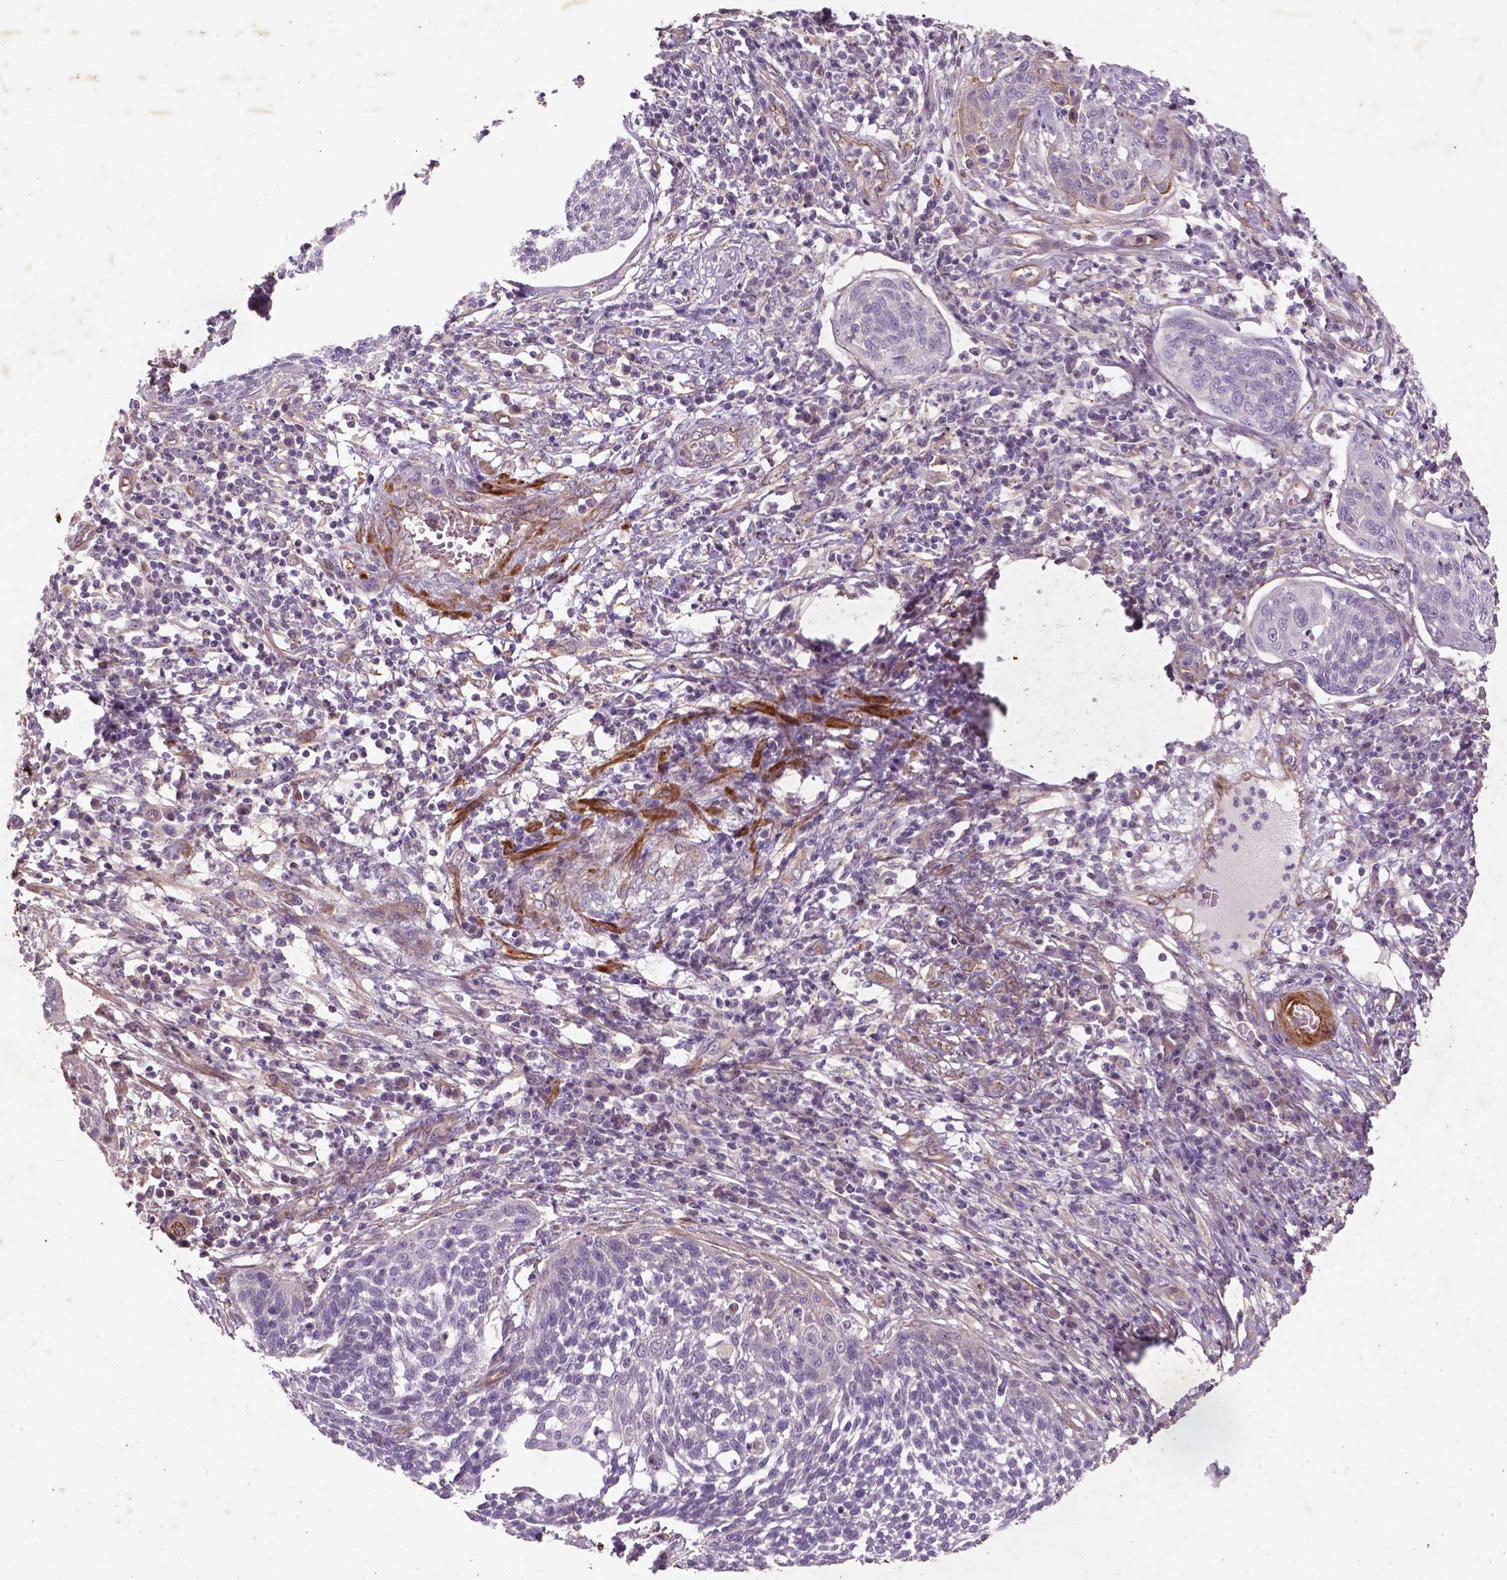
{"staining": {"intensity": "negative", "quantity": "none", "location": "none"}, "tissue": "cervical cancer", "cell_type": "Tumor cells", "image_type": "cancer", "snomed": [{"axis": "morphology", "description": "Squamous cell carcinoma, NOS"}, {"axis": "topography", "description": "Cervix"}], "caption": "The histopathology image displays no staining of tumor cells in cervical cancer (squamous cell carcinoma).", "gene": "RFPL4B", "patient": {"sex": "female", "age": 34}}